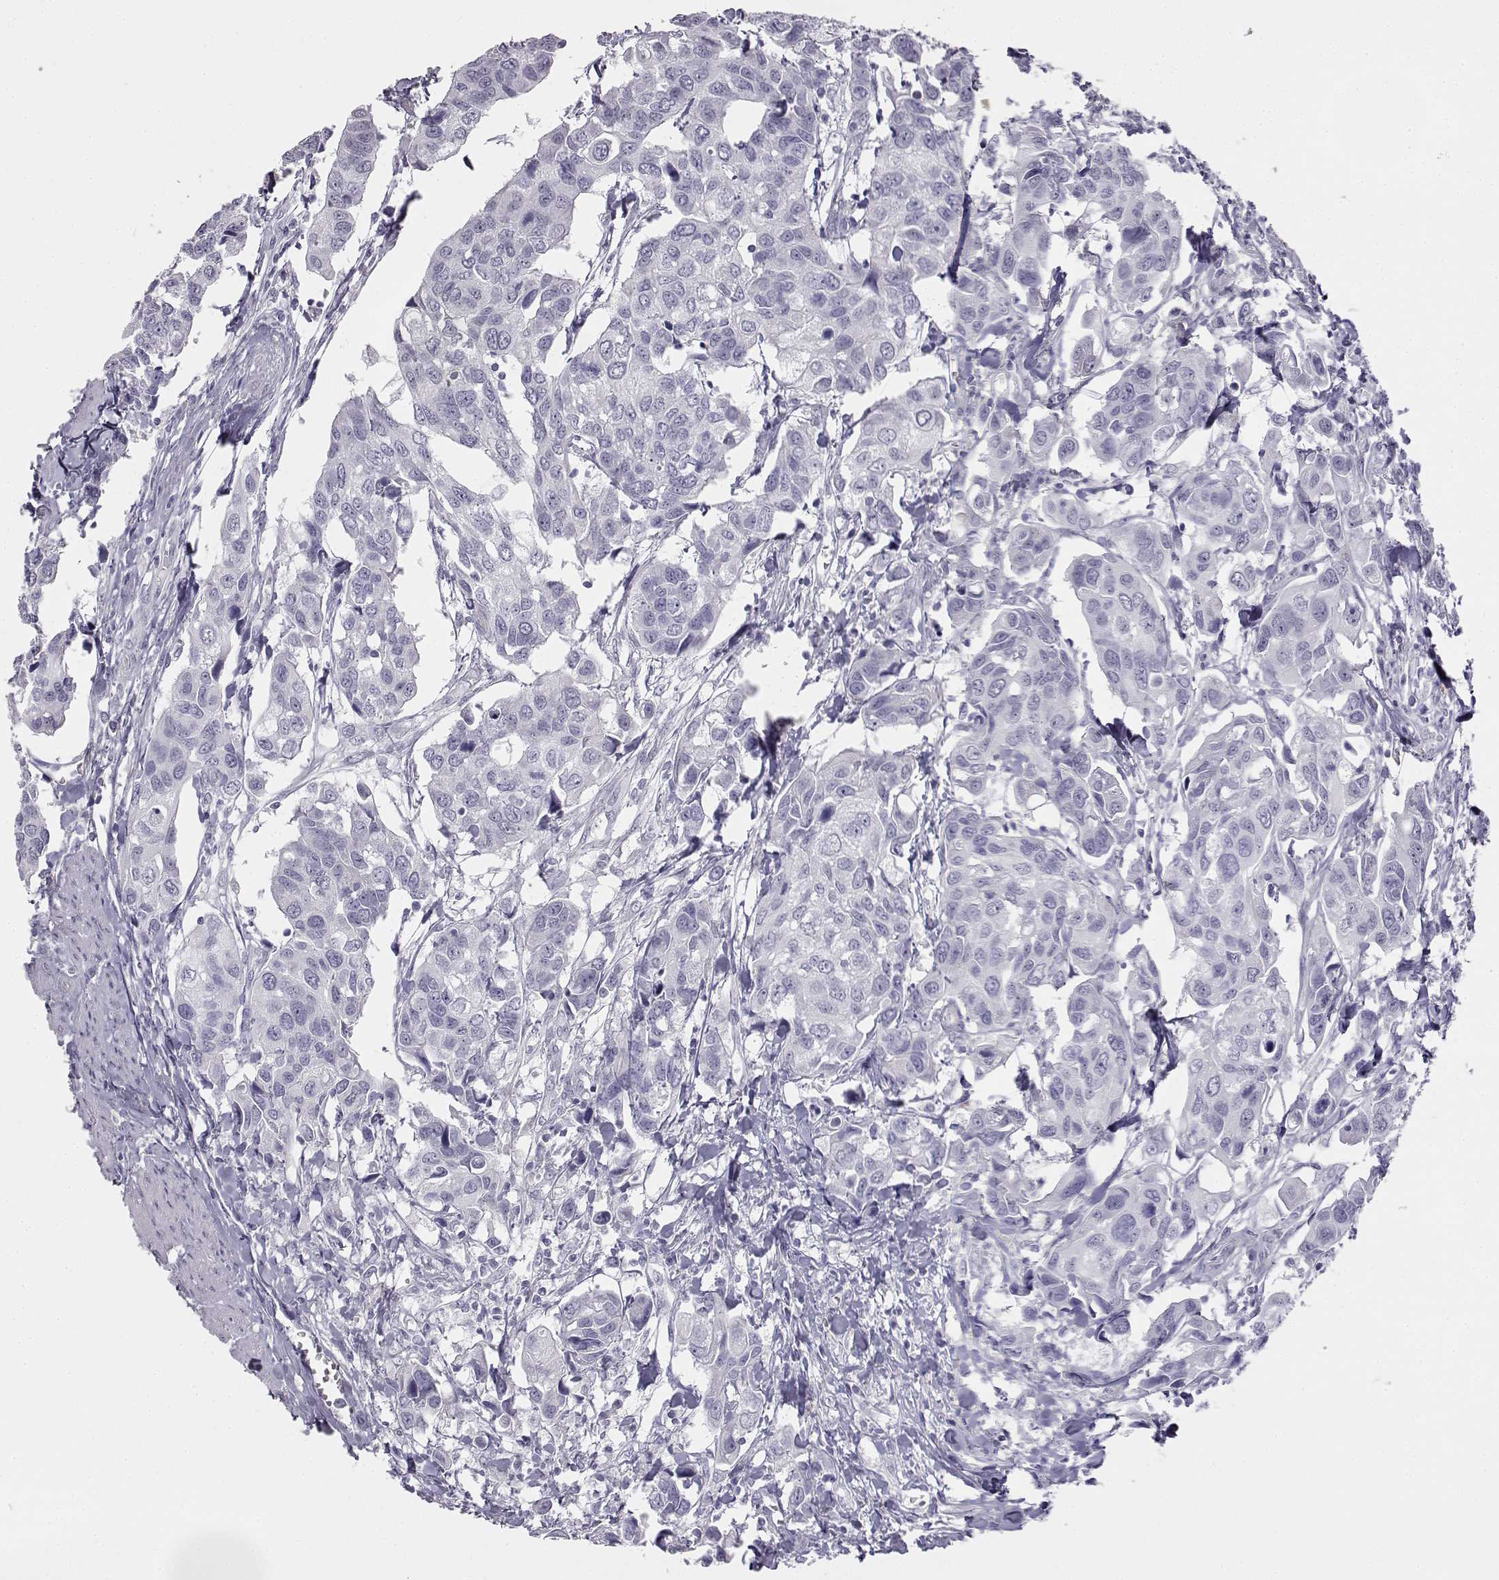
{"staining": {"intensity": "negative", "quantity": "none", "location": "none"}, "tissue": "urothelial cancer", "cell_type": "Tumor cells", "image_type": "cancer", "snomed": [{"axis": "morphology", "description": "Urothelial carcinoma, High grade"}, {"axis": "topography", "description": "Urinary bladder"}], "caption": "Tumor cells show no significant protein expression in urothelial cancer.", "gene": "VGF", "patient": {"sex": "male", "age": 60}}